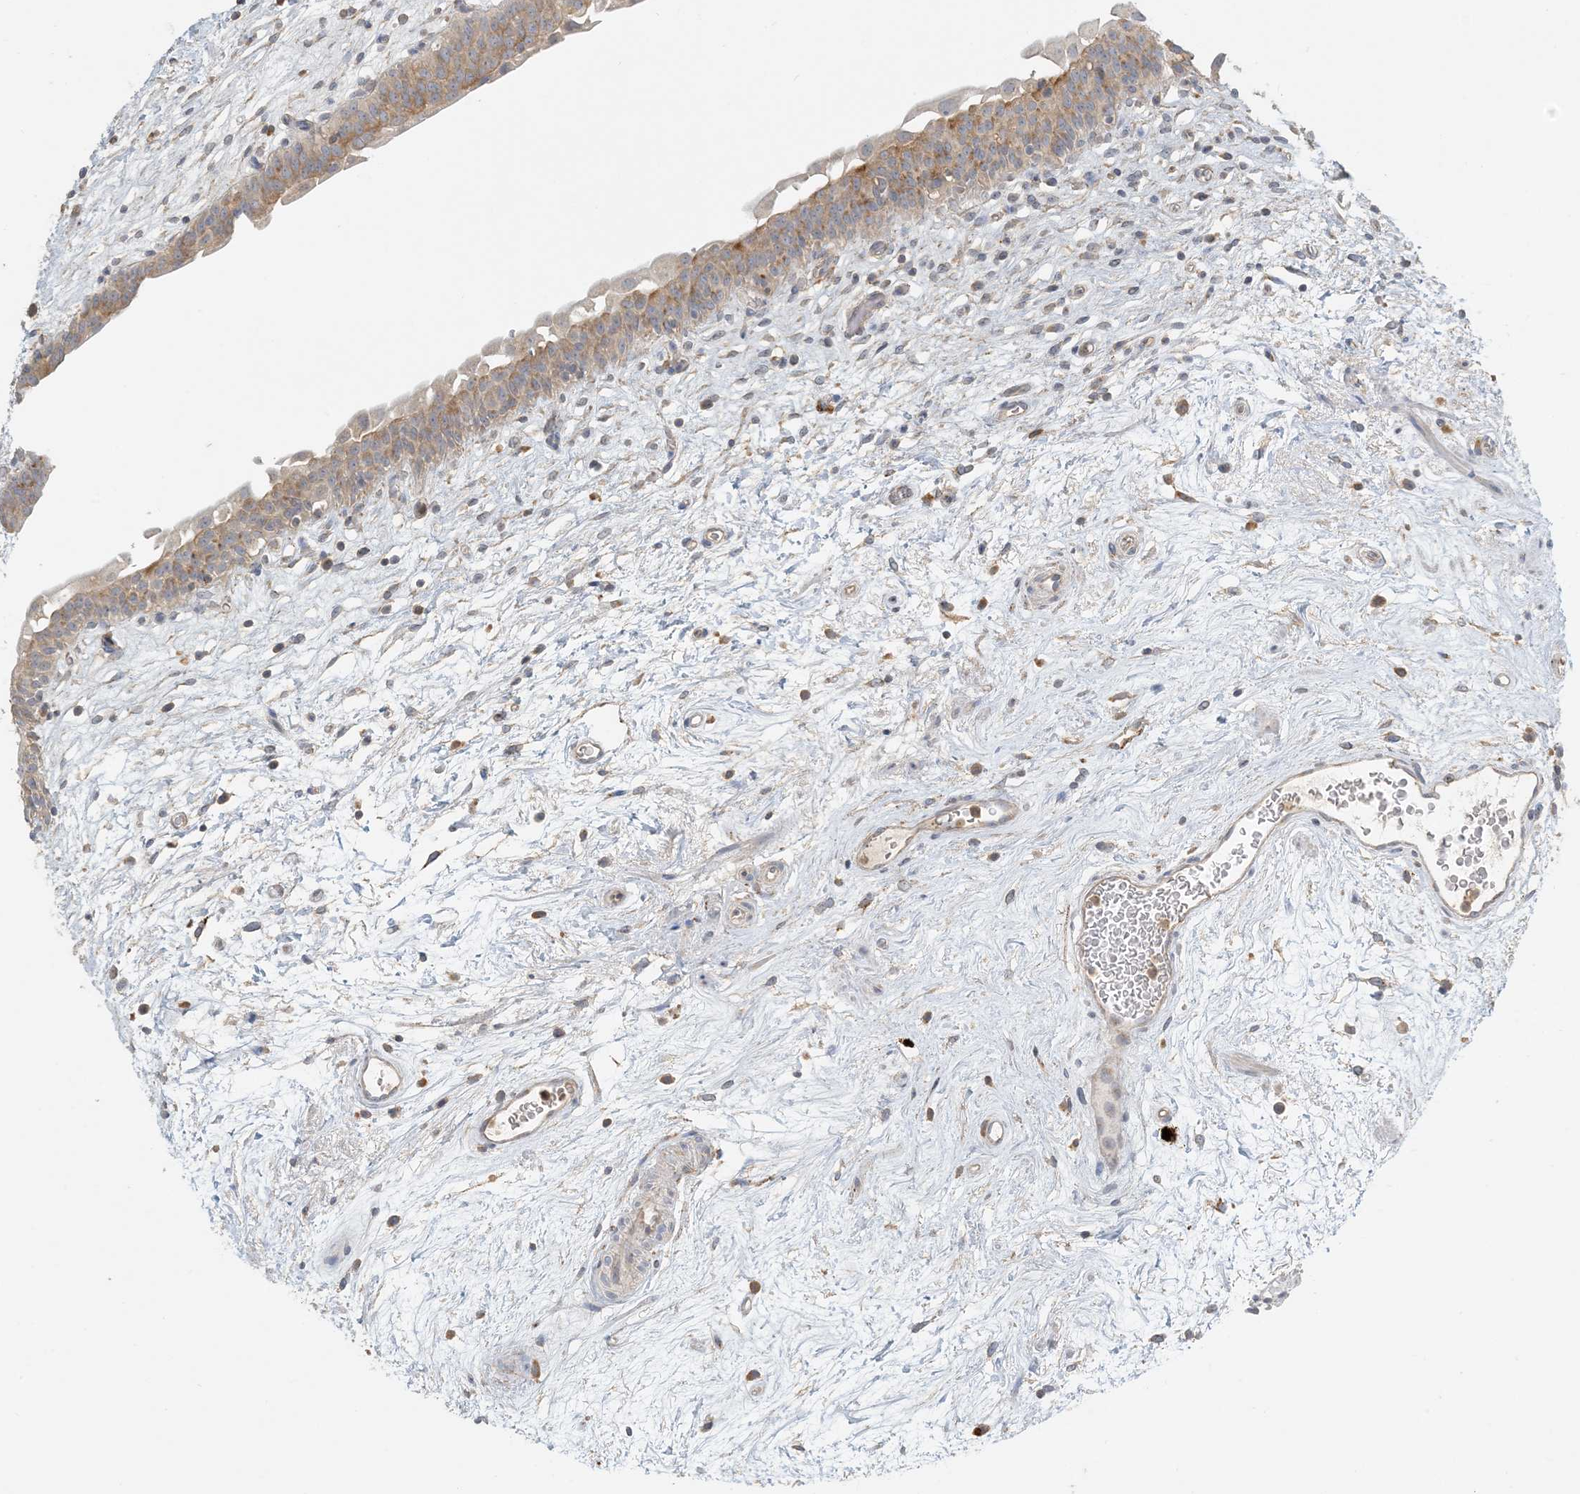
{"staining": {"intensity": "moderate", "quantity": ">75%", "location": "cytoplasmic/membranous"}, "tissue": "urinary bladder", "cell_type": "Urothelial cells", "image_type": "normal", "snomed": [{"axis": "morphology", "description": "Normal tissue, NOS"}, {"axis": "topography", "description": "Urinary bladder"}], "caption": "Brown immunohistochemical staining in unremarkable urinary bladder reveals moderate cytoplasmic/membranous expression in about >75% of urothelial cells.", "gene": "SPPL2A", "patient": {"sex": "male", "age": 83}}